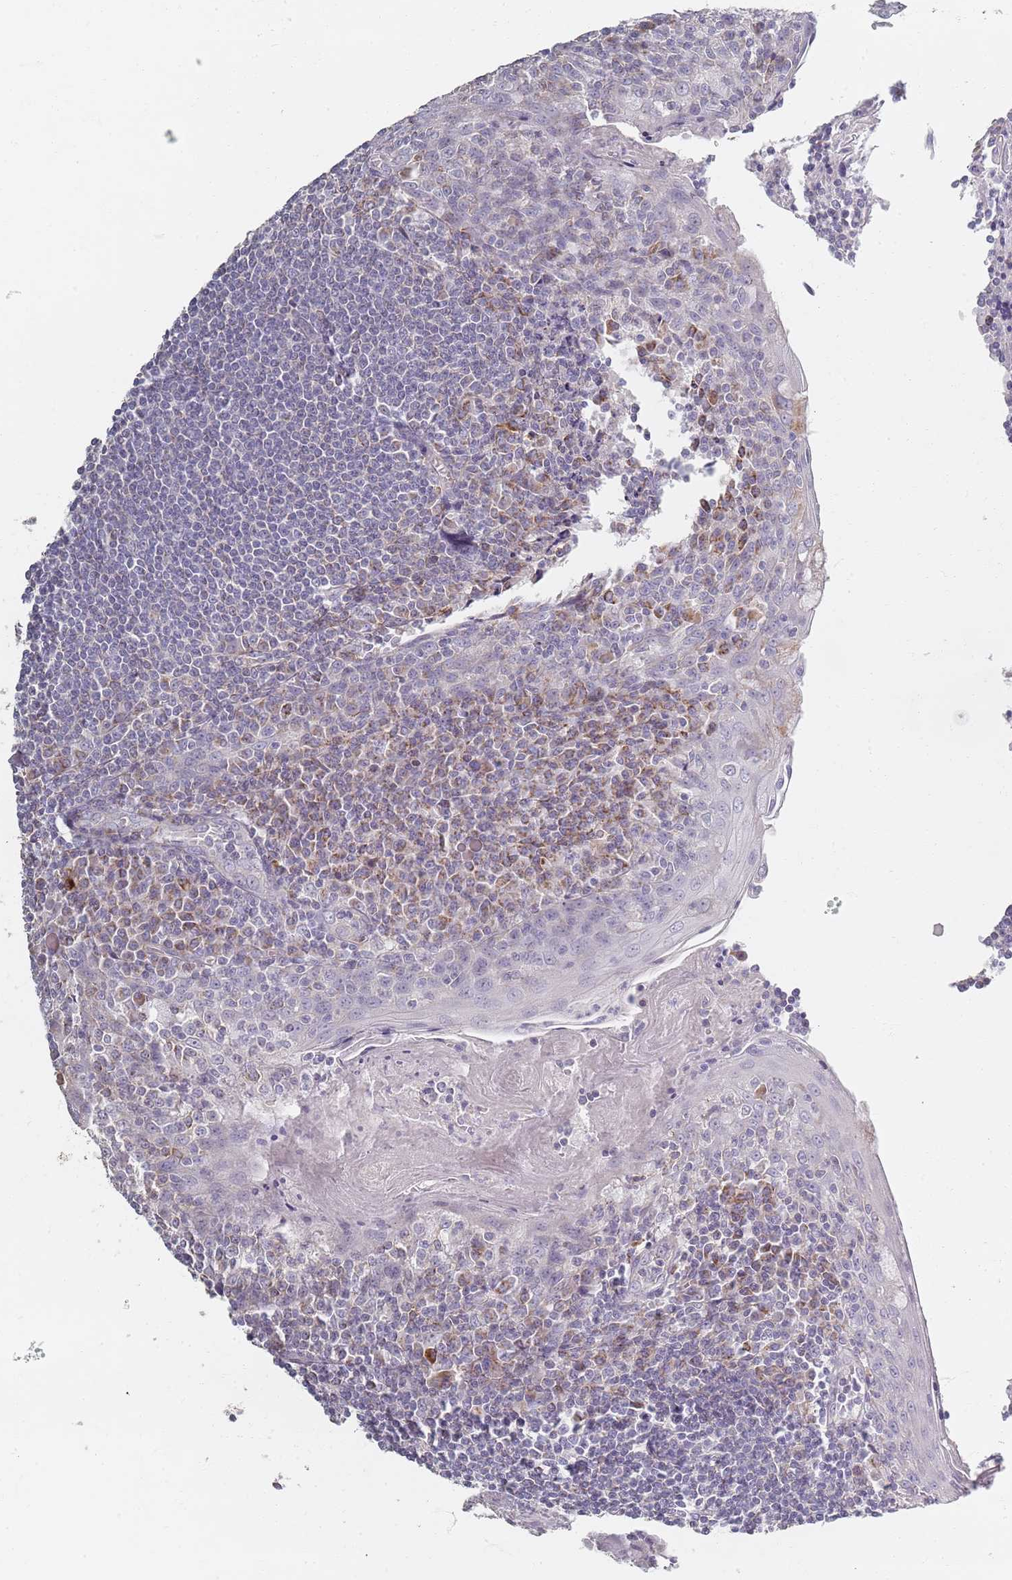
{"staining": {"intensity": "negative", "quantity": "none", "location": "none"}, "tissue": "tonsil", "cell_type": "Germinal center cells", "image_type": "normal", "snomed": [{"axis": "morphology", "description": "Normal tissue, NOS"}, {"axis": "topography", "description": "Tonsil"}], "caption": "Immunohistochemical staining of unremarkable human tonsil displays no significant expression in germinal center cells. The staining was performed using DAB (3,3'-diaminobenzidine) to visualize the protein expression in brown, while the nuclei were stained in blue with hematoxylin (Magnification: 20x).", "gene": "SYNGR3", "patient": {"sex": "male", "age": 27}}